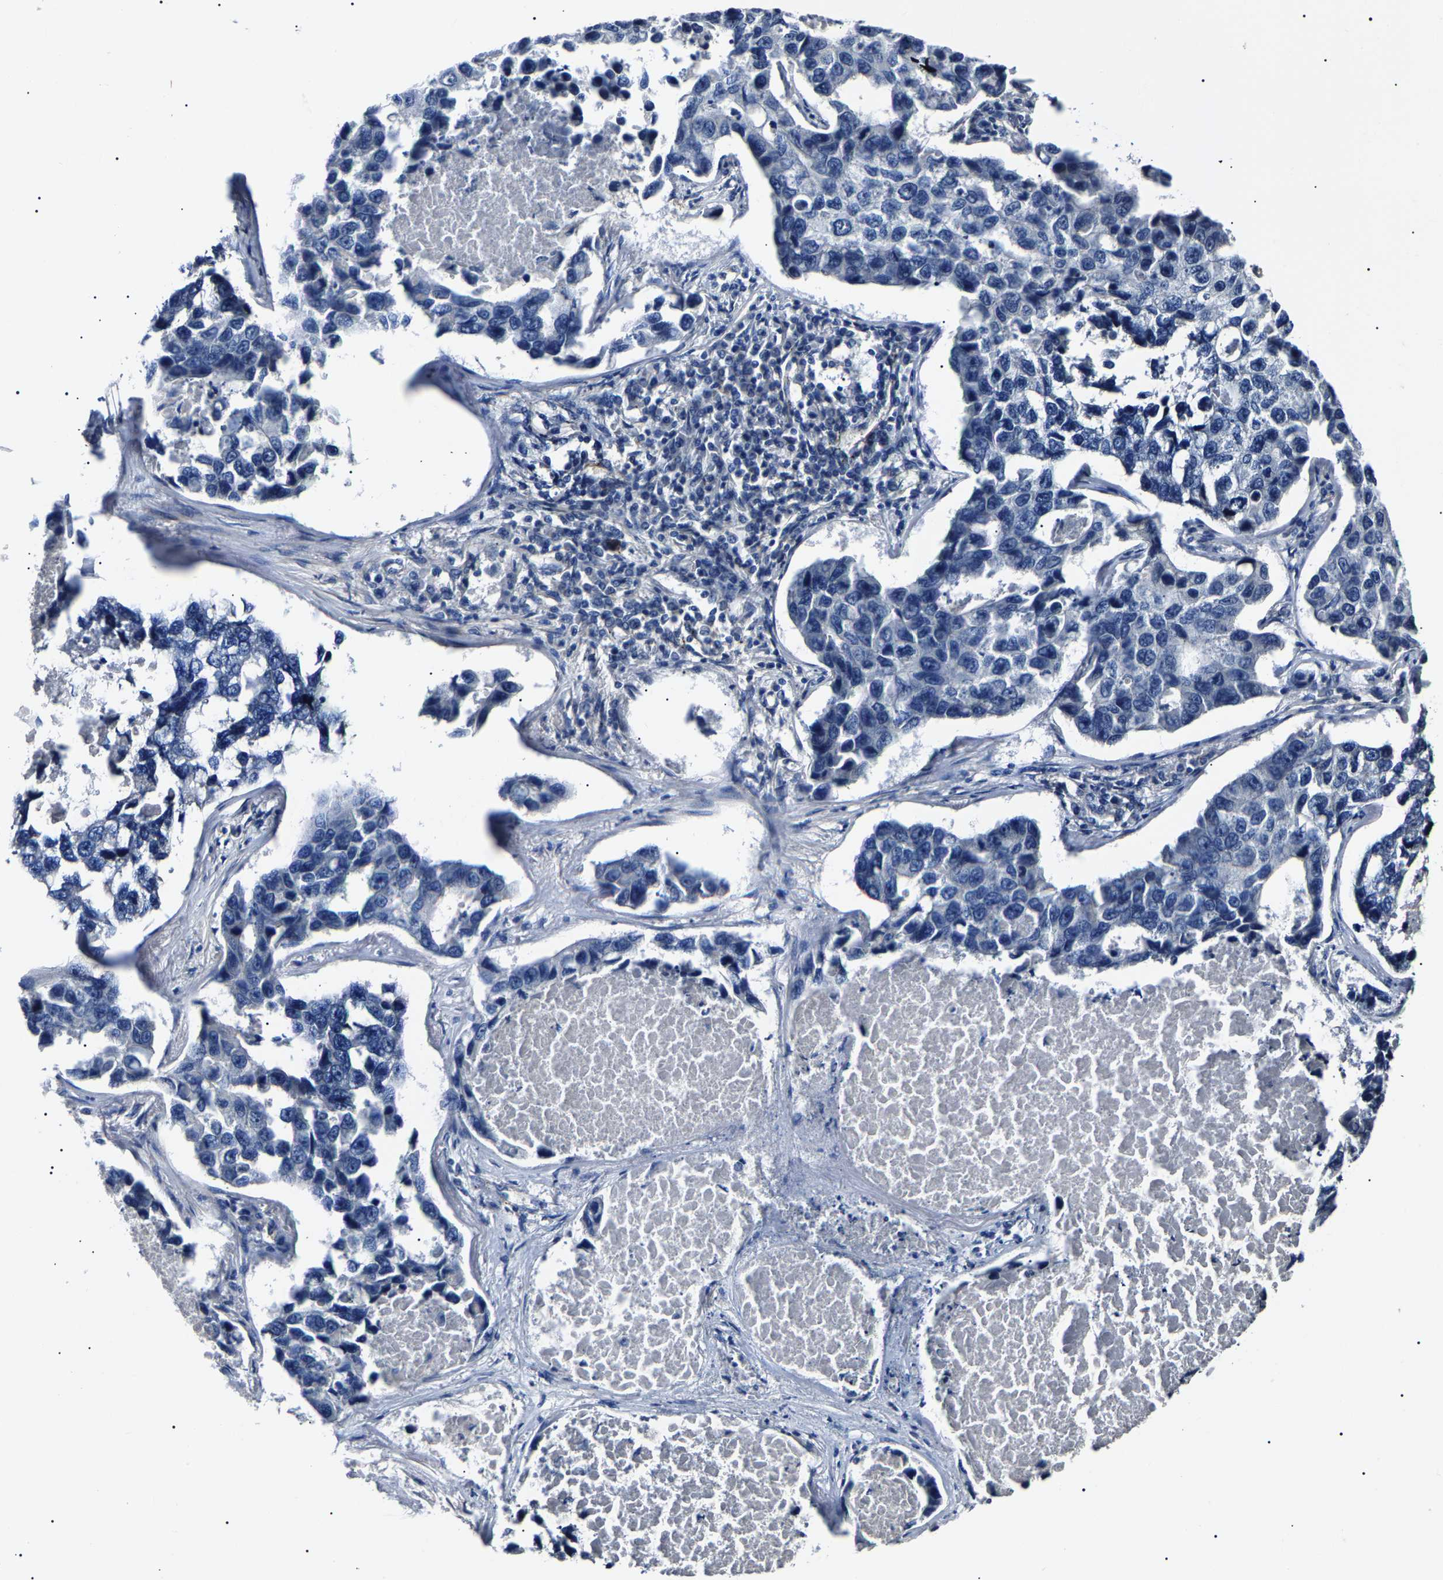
{"staining": {"intensity": "negative", "quantity": "none", "location": "none"}, "tissue": "lung cancer", "cell_type": "Tumor cells", "image_type": "cancer", "snomed": [{"axis": "morphology", "description": "Adenocarcinoma, NOS"}, {"axis": "topography", "description": "Lung"}], "caption": "Tumor cells are negative for brown protein staining in lung cancer.", "gene": "KLHL42", "patient": {"sex": "male", "age": 64}}